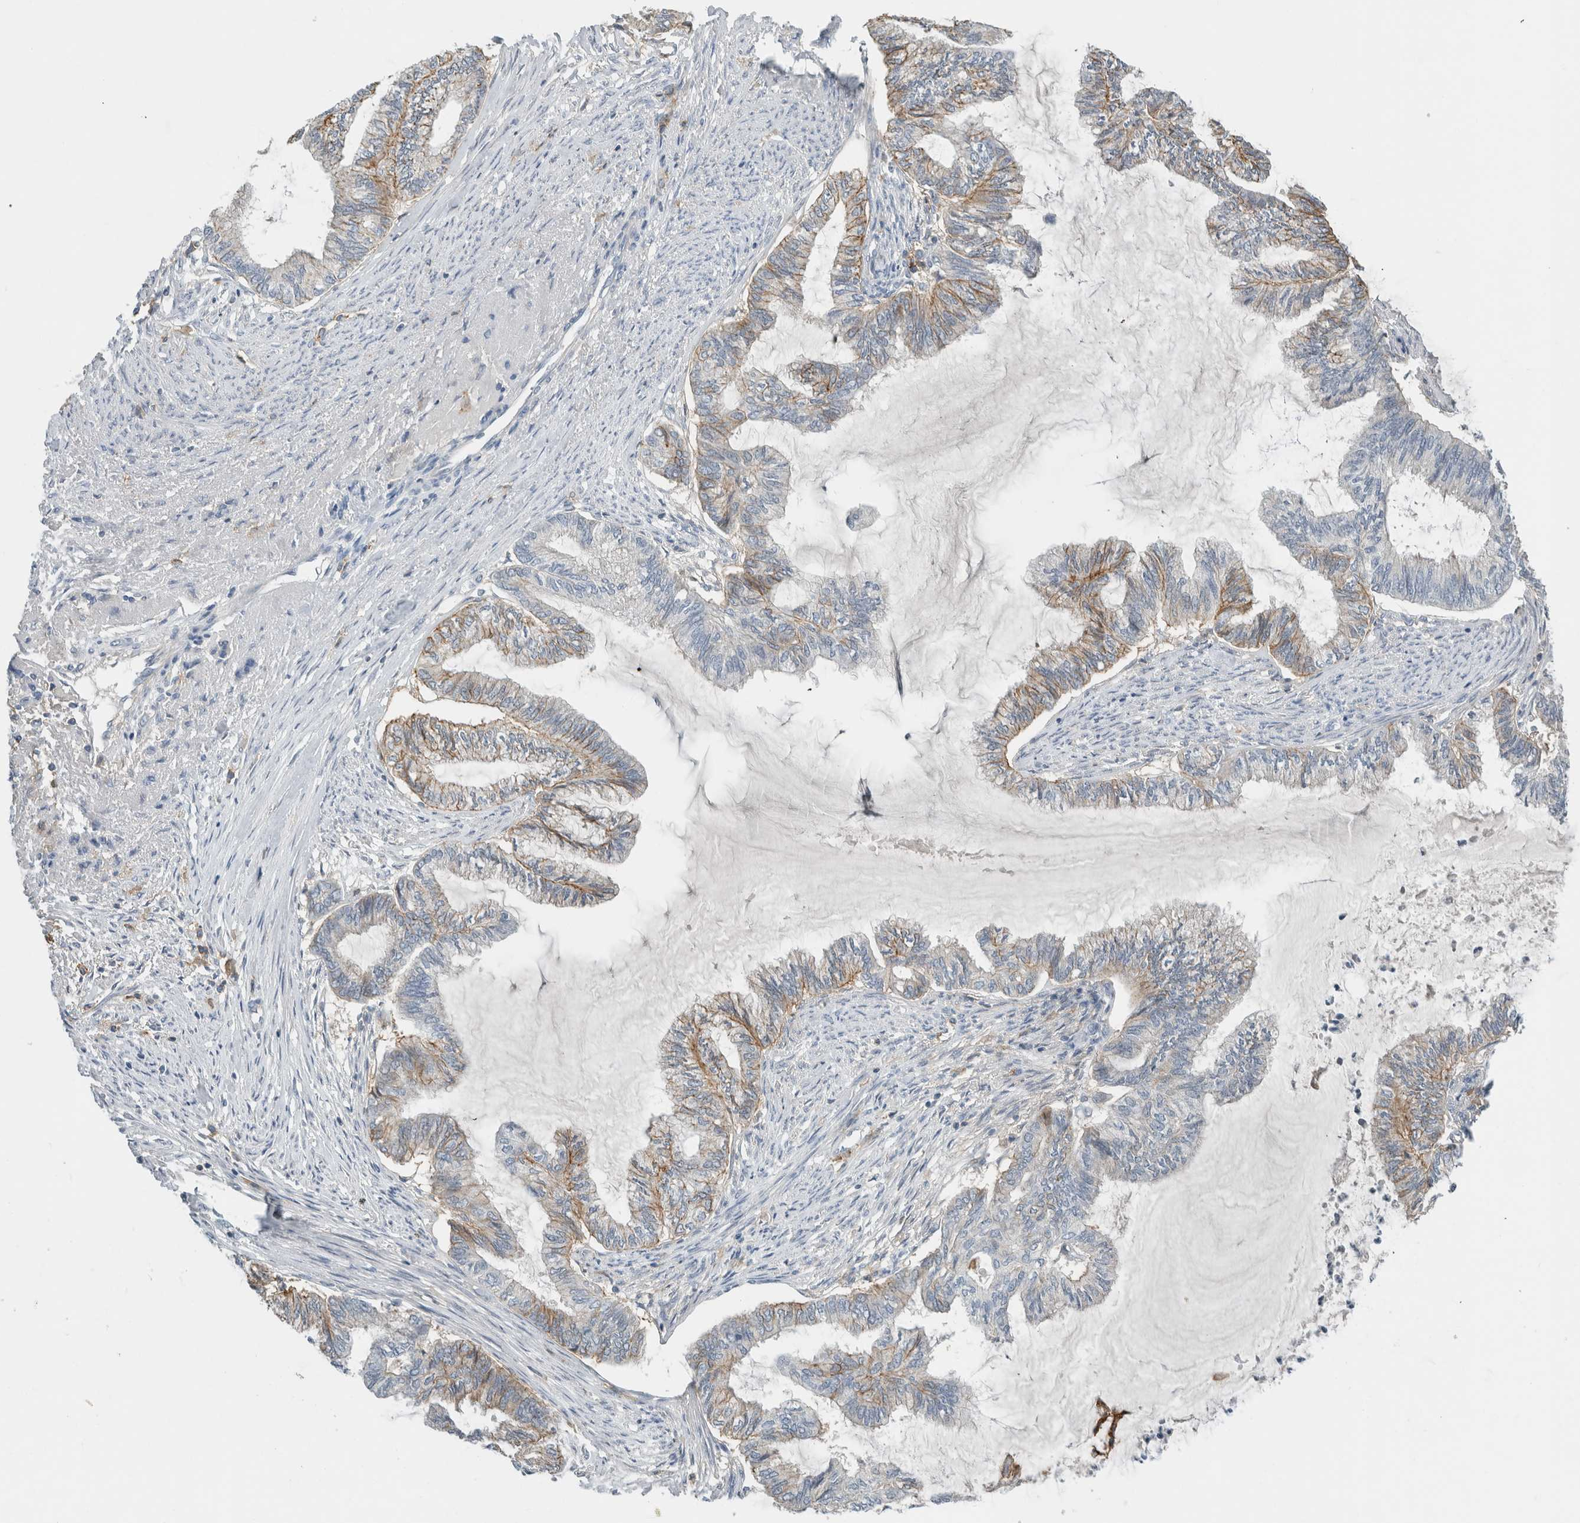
{"staining": {"intensity": "weak", "quantity": "<25%", "location": "cytoplasmic/membranous"}, "tissue": "endometrial cancer", "cell_type": "Tumor cells", "image_type": "cancer", "snomed": [{"axis": "morphology", "description": "Adenocarcinoma, NOS"}, {"axis": "topography", "description": "Endometrium"}], "caption": "DAB immunohistochemical staining of human endometrial adenocarcinoma exhibits no significant positivity in tumor cells.", "gene": "ERCC6L2", "patient": {"sex": "female", "age": 86}}